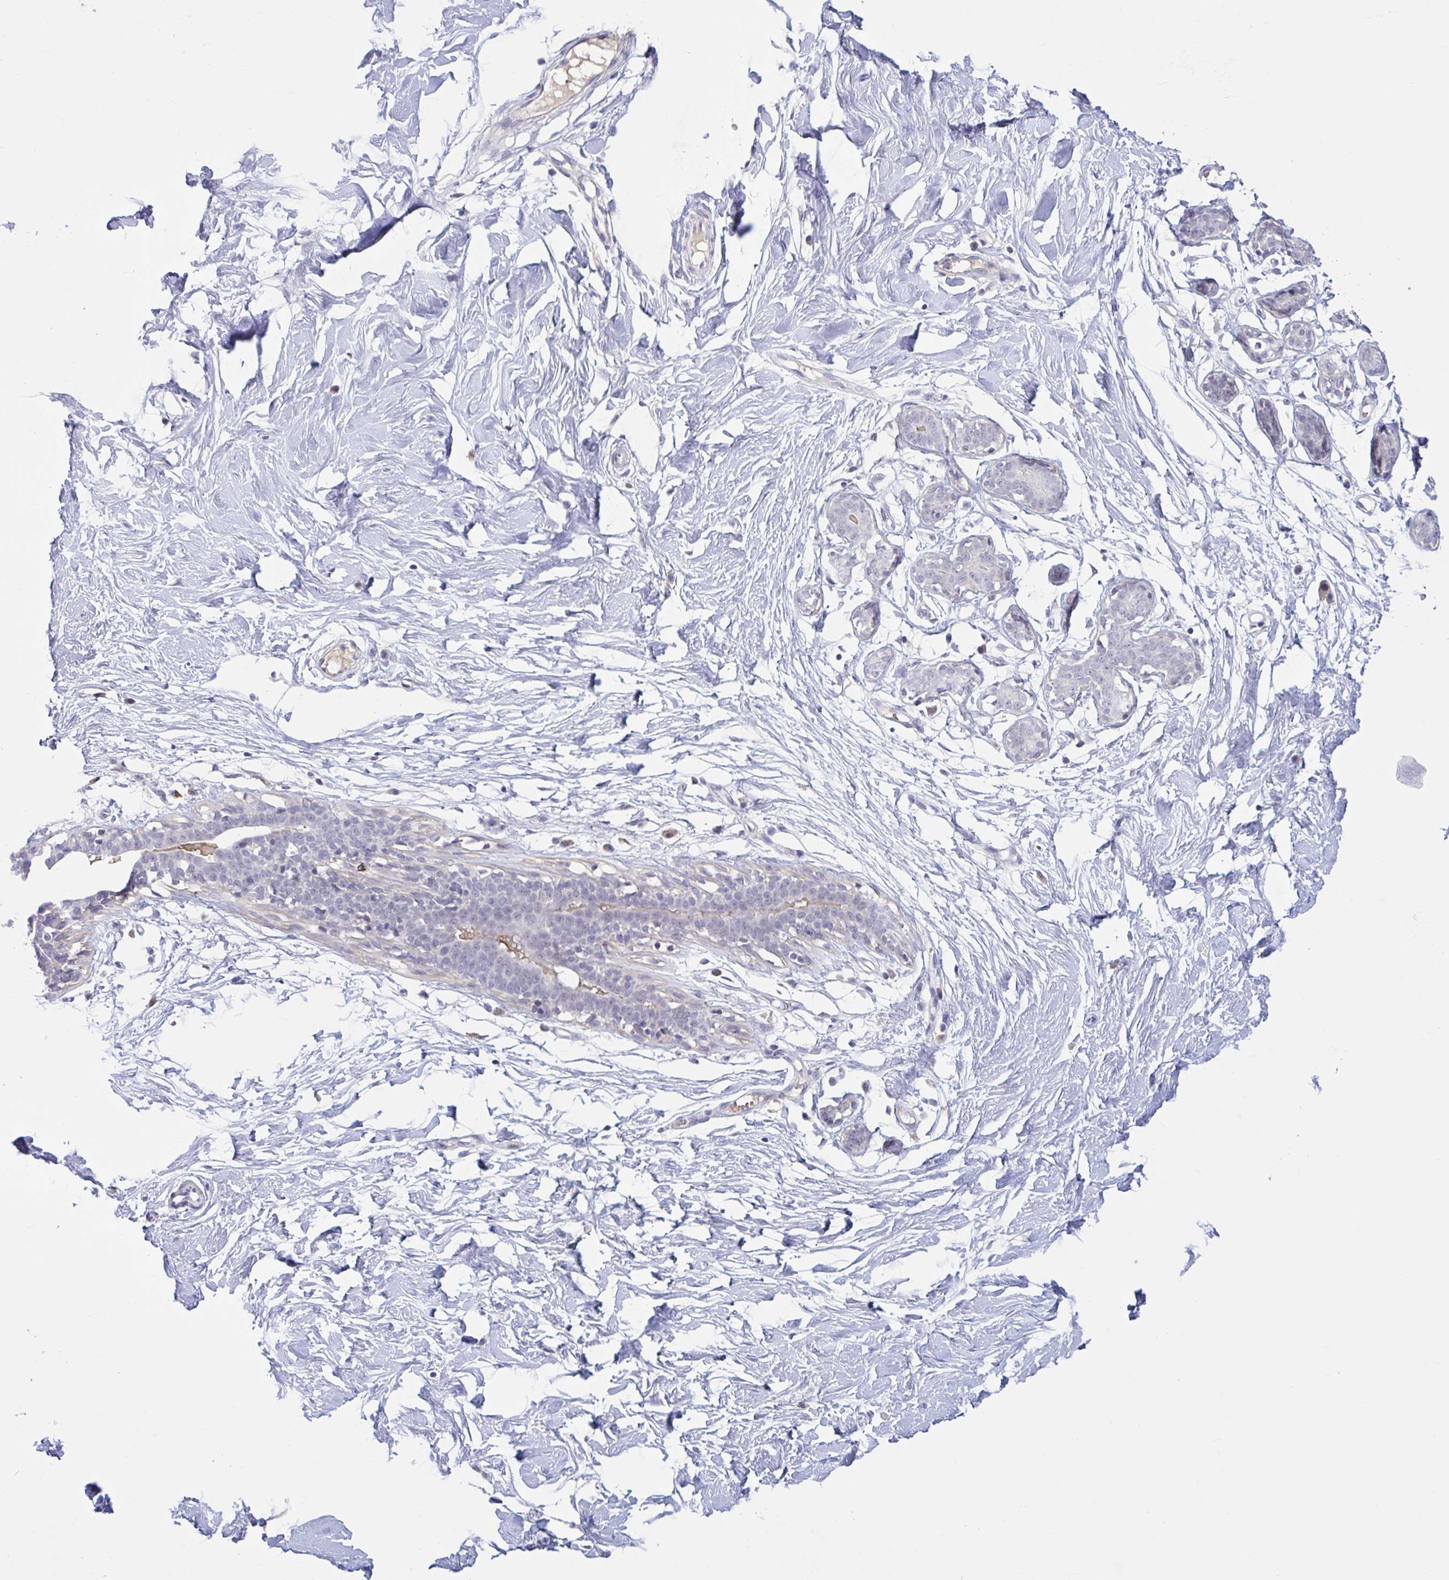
{"staining": {"intensity": "negative", "quantity": "none", "location": "none"}, "tissue": "breast", "cell_type": "Adipocytes", "image_type": "normal", "snomed": [{"axis": "morphology", "description": "Normal tissue, NOS"}, {"axis": "topography", "description": "Breast"}], "caption": "The photomicrograph reveals no staining of adipocytes in normal breast. (IHC, brightfield microscopy, high magnification).", "gene": "CNGB3", "patient": {"sex": "female", "age": 27}}